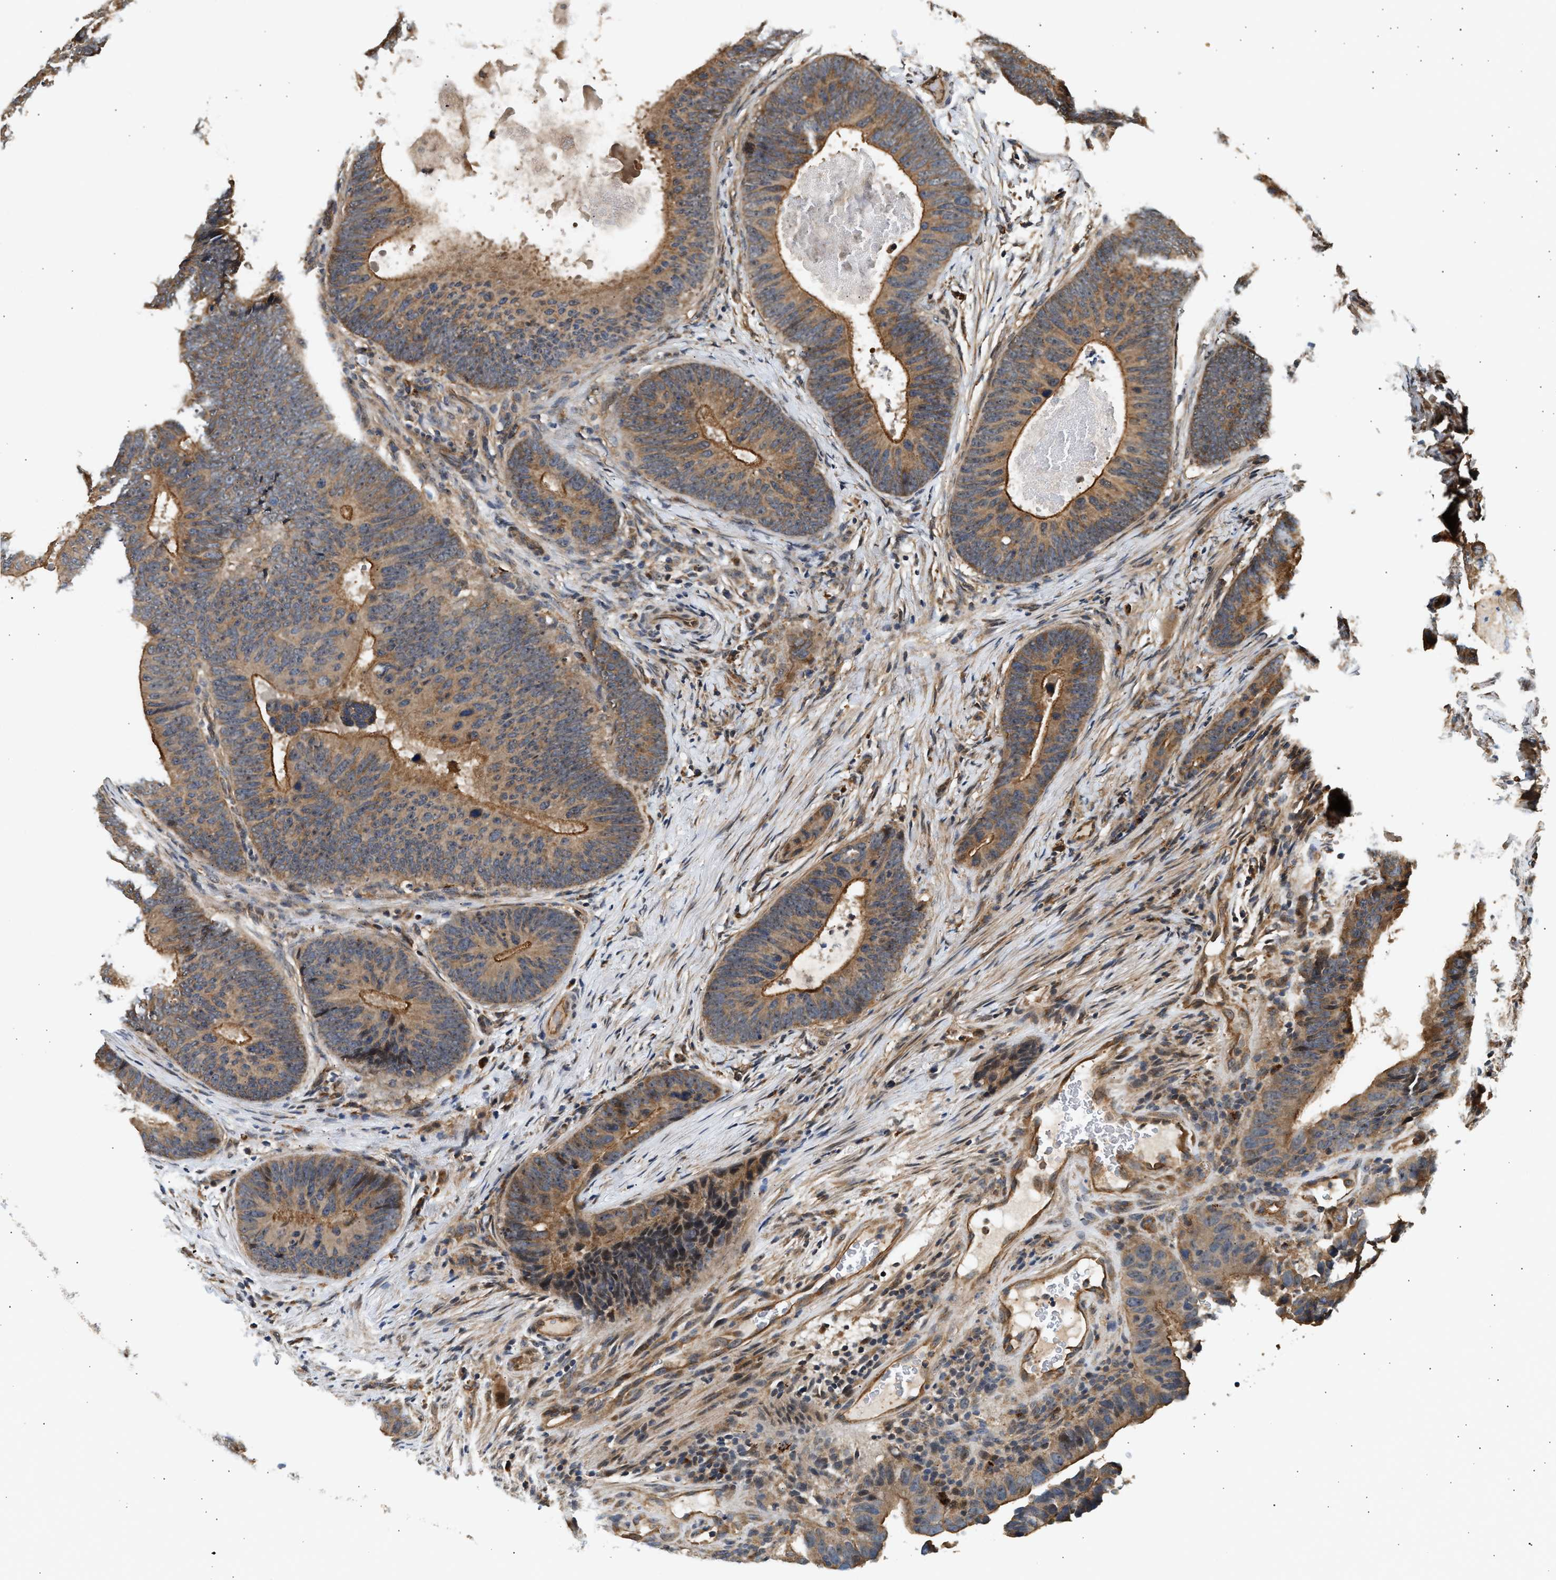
{"staining": {"intensity": "moderate", "quantity": ">75%", "location": "cytoplasmic/membranous"}, "tissue": "colorectal cancer", "cell_type": "Tumor cells", "image_type": "cancer", "snomed": [{"axis": "morphology", "description": "Adenocarcinoma, NOS"}, {"axis": "topography", "description": "Colon"}], "caption": "A micrograph of colorectal cancer (adenocarcinoma) stained for a protein displays moderate cytoplasmic/membranous brown staining in tumor cells.", "gene": "DUSP14", "patient": {"sex": "male", "age": 56}}